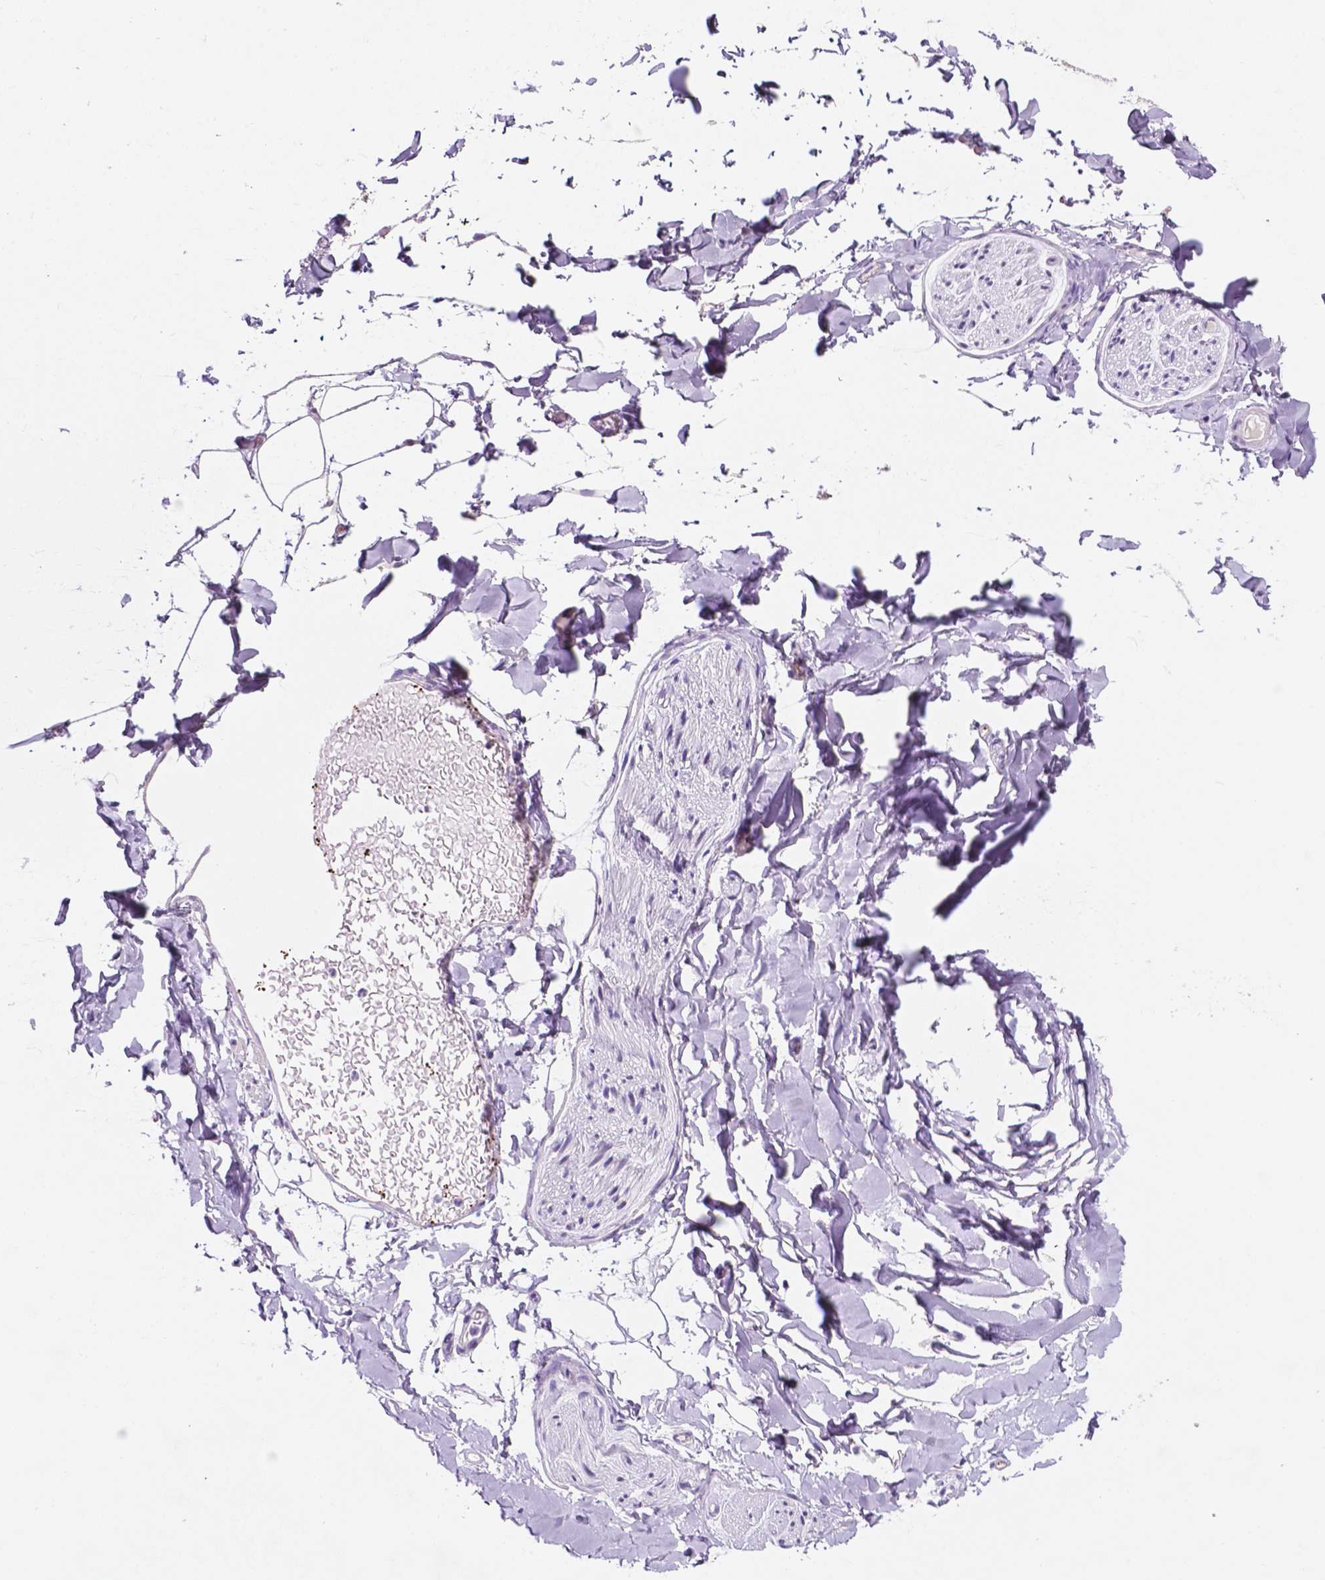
{"staining": {"intensity": "negative", "quantity": "none", "location": "none"}, "tissue": "adipose tissue", "cell_type": "Adipocytes", "image_type": "normal", "snomed": [{"axis": "morphology", "description": "Normal tissue, NOS"}, {"axis": "topography", "description": "Gallbladder"}, {"axis": "topography", "description": "Peripheral nerve tissue"}], "caption": "Adipocytes show no significant protein staining in unremarkable adipose tissue.", "gene": "EBLN2", "patient": {"sex": "female", "age": 45}}